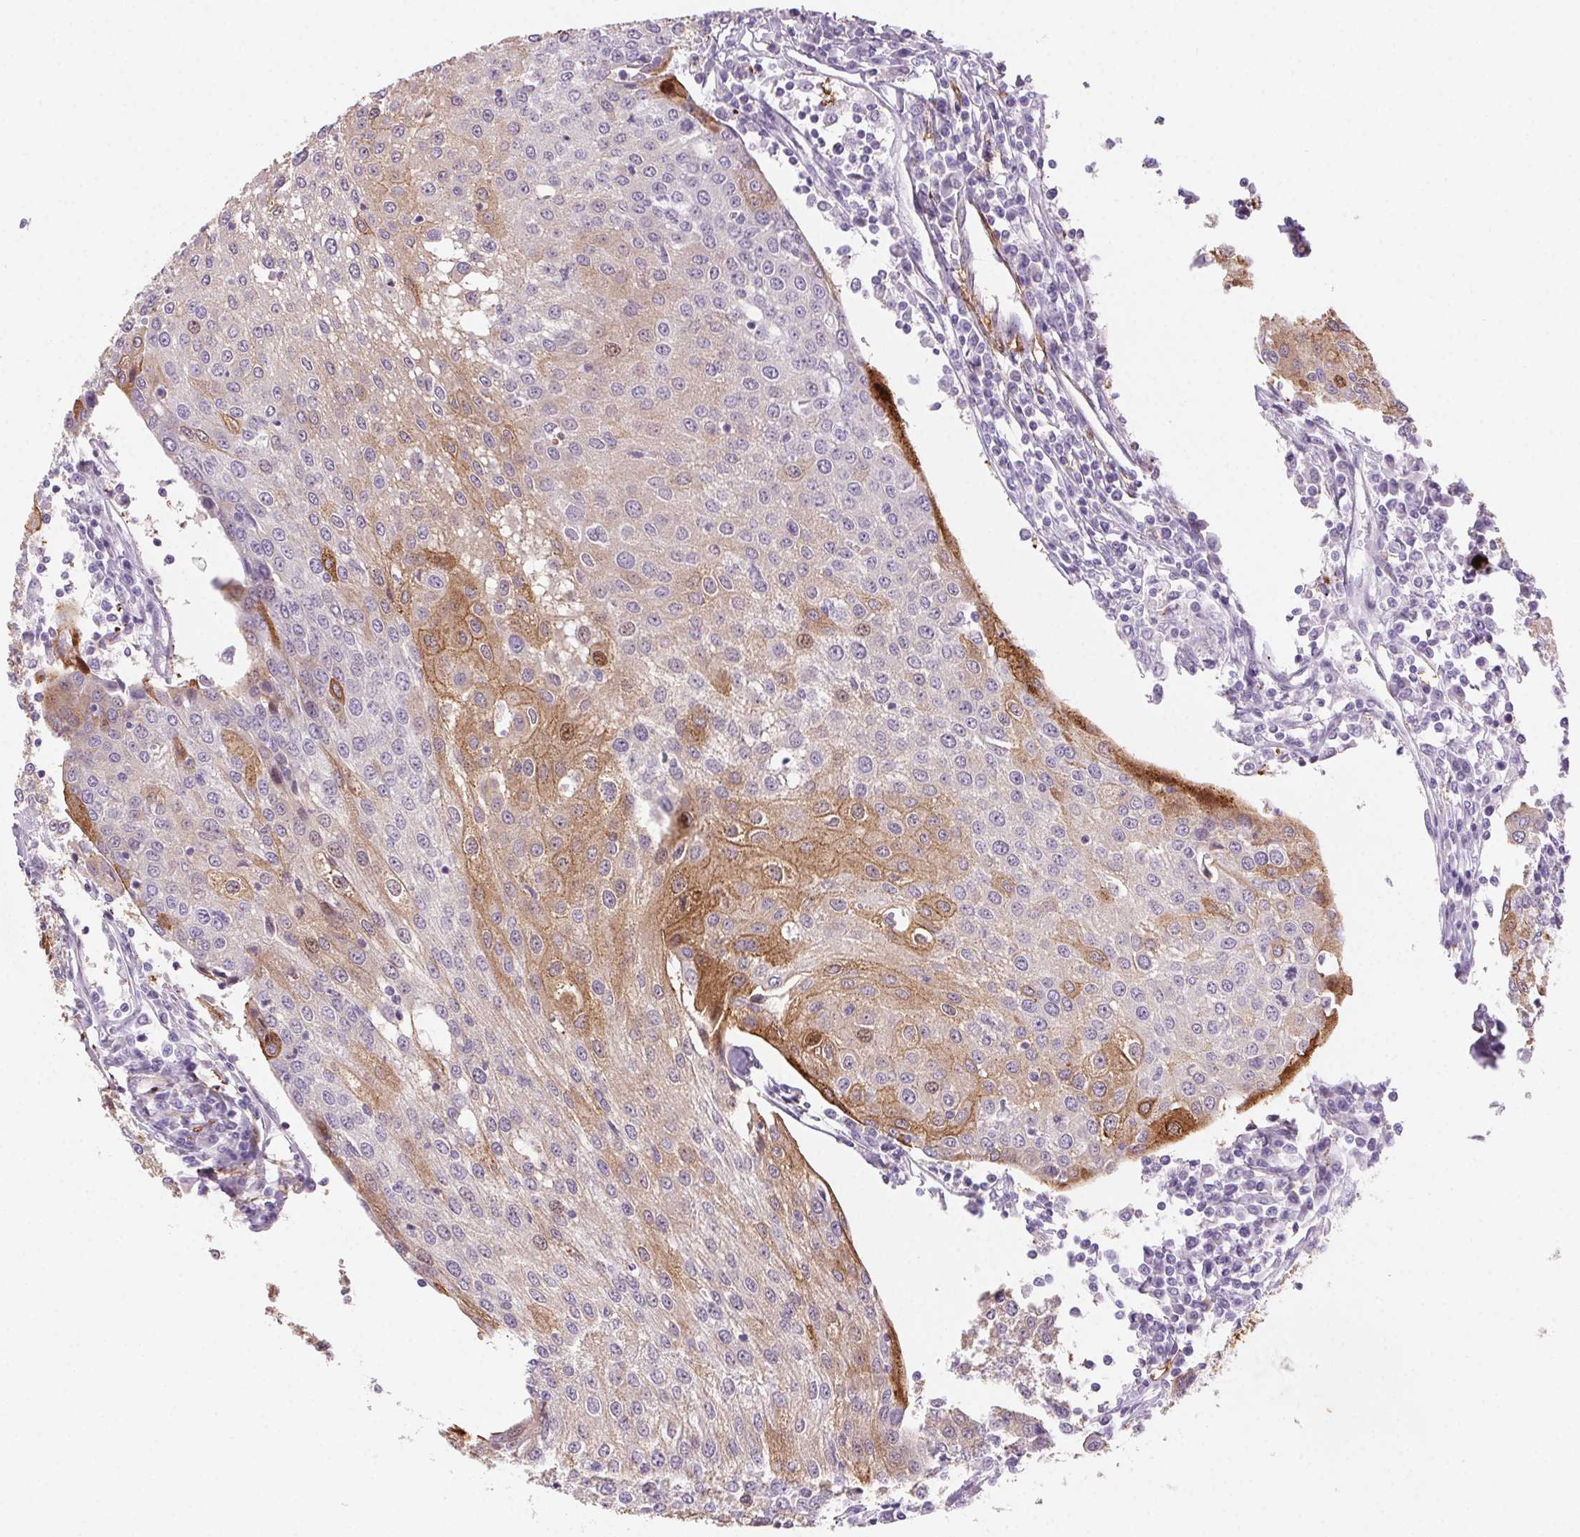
{"staining": {"intensity": "moderate", "quantity": "<25%", "location": "cytoplasmic/membranous"}, "tissue": "urothelial cancer", "cell_type": "Tumor cells", "image_type": "cancer", "snomed": [{"axis": "morphology", "description": "Urothelial carcinoma, High grade"}, {"axis": "topography", "description": "Urinary bladder"}], "caption": "This micrograph displays urothelial carcinoma (high-grade) stained with immunohistochemistry (IHC) to label a protein in brown. The cytoplasmic/membranous of tumor cells show moderate positivity for the protein. Nuclei are counter-stained blue.", "gene": "GPX8", "patient": {"sex": "female", "age": 85}}